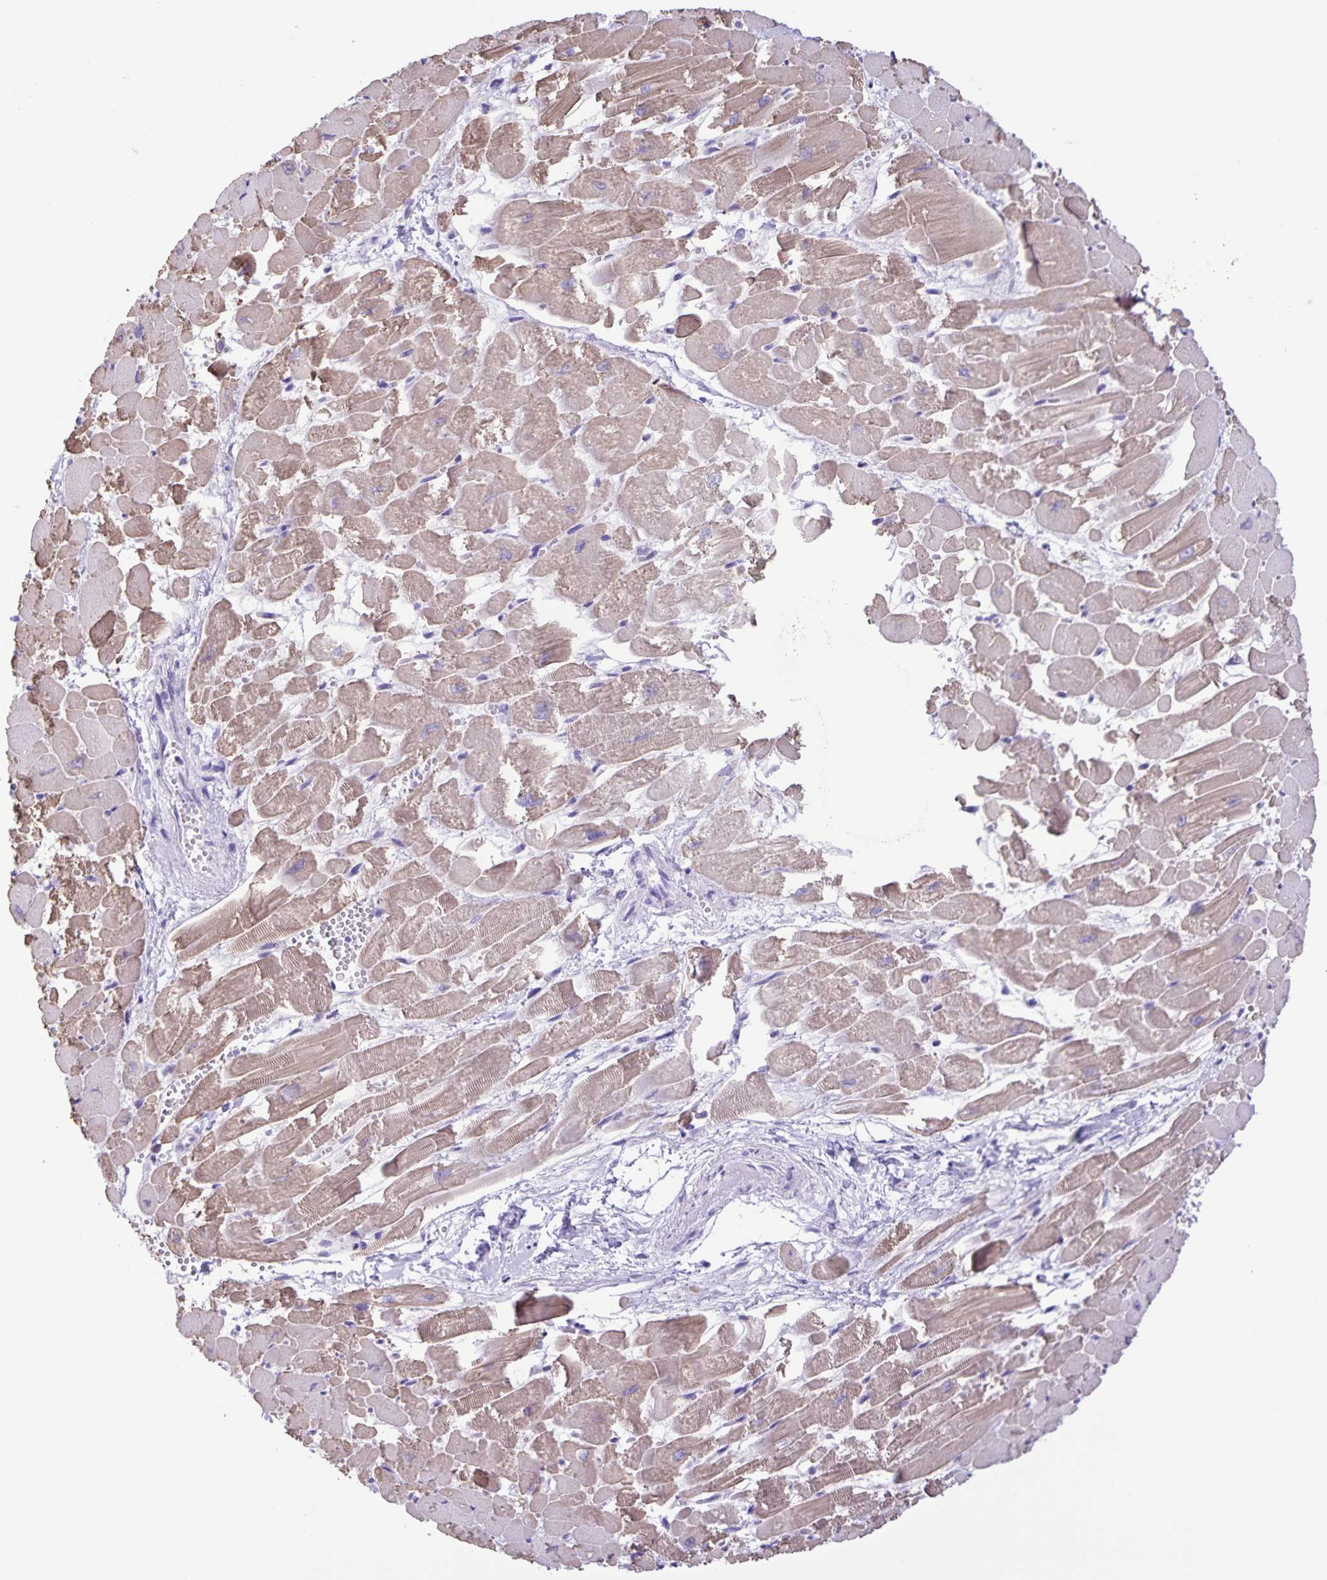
{"staining": {"intensity": "moderate", "quantity": "25%-75%", "location": "cytoplasmic/membranous"}, "tissue": "heart muscle", "cell_type": "Cardiomyocytes", "image_type": "normal", "snomed": [{"axis": "morphology", "description": "Normal tissue, NOS"}, {"axis": "topography", "description": "Heart"}], "caption": "Cardiomyocytes display medium levels of moderate cytoplasmic/membranous expression in approximately 25%-75% of cells in unremarkable human heart muscle. (DAB (3,3'-diaminobenzidine) = brown stain, brightfield microscopy at high magnification).", "gene": "CAPSL", "patient": {"sex": "female", "age": 52}}